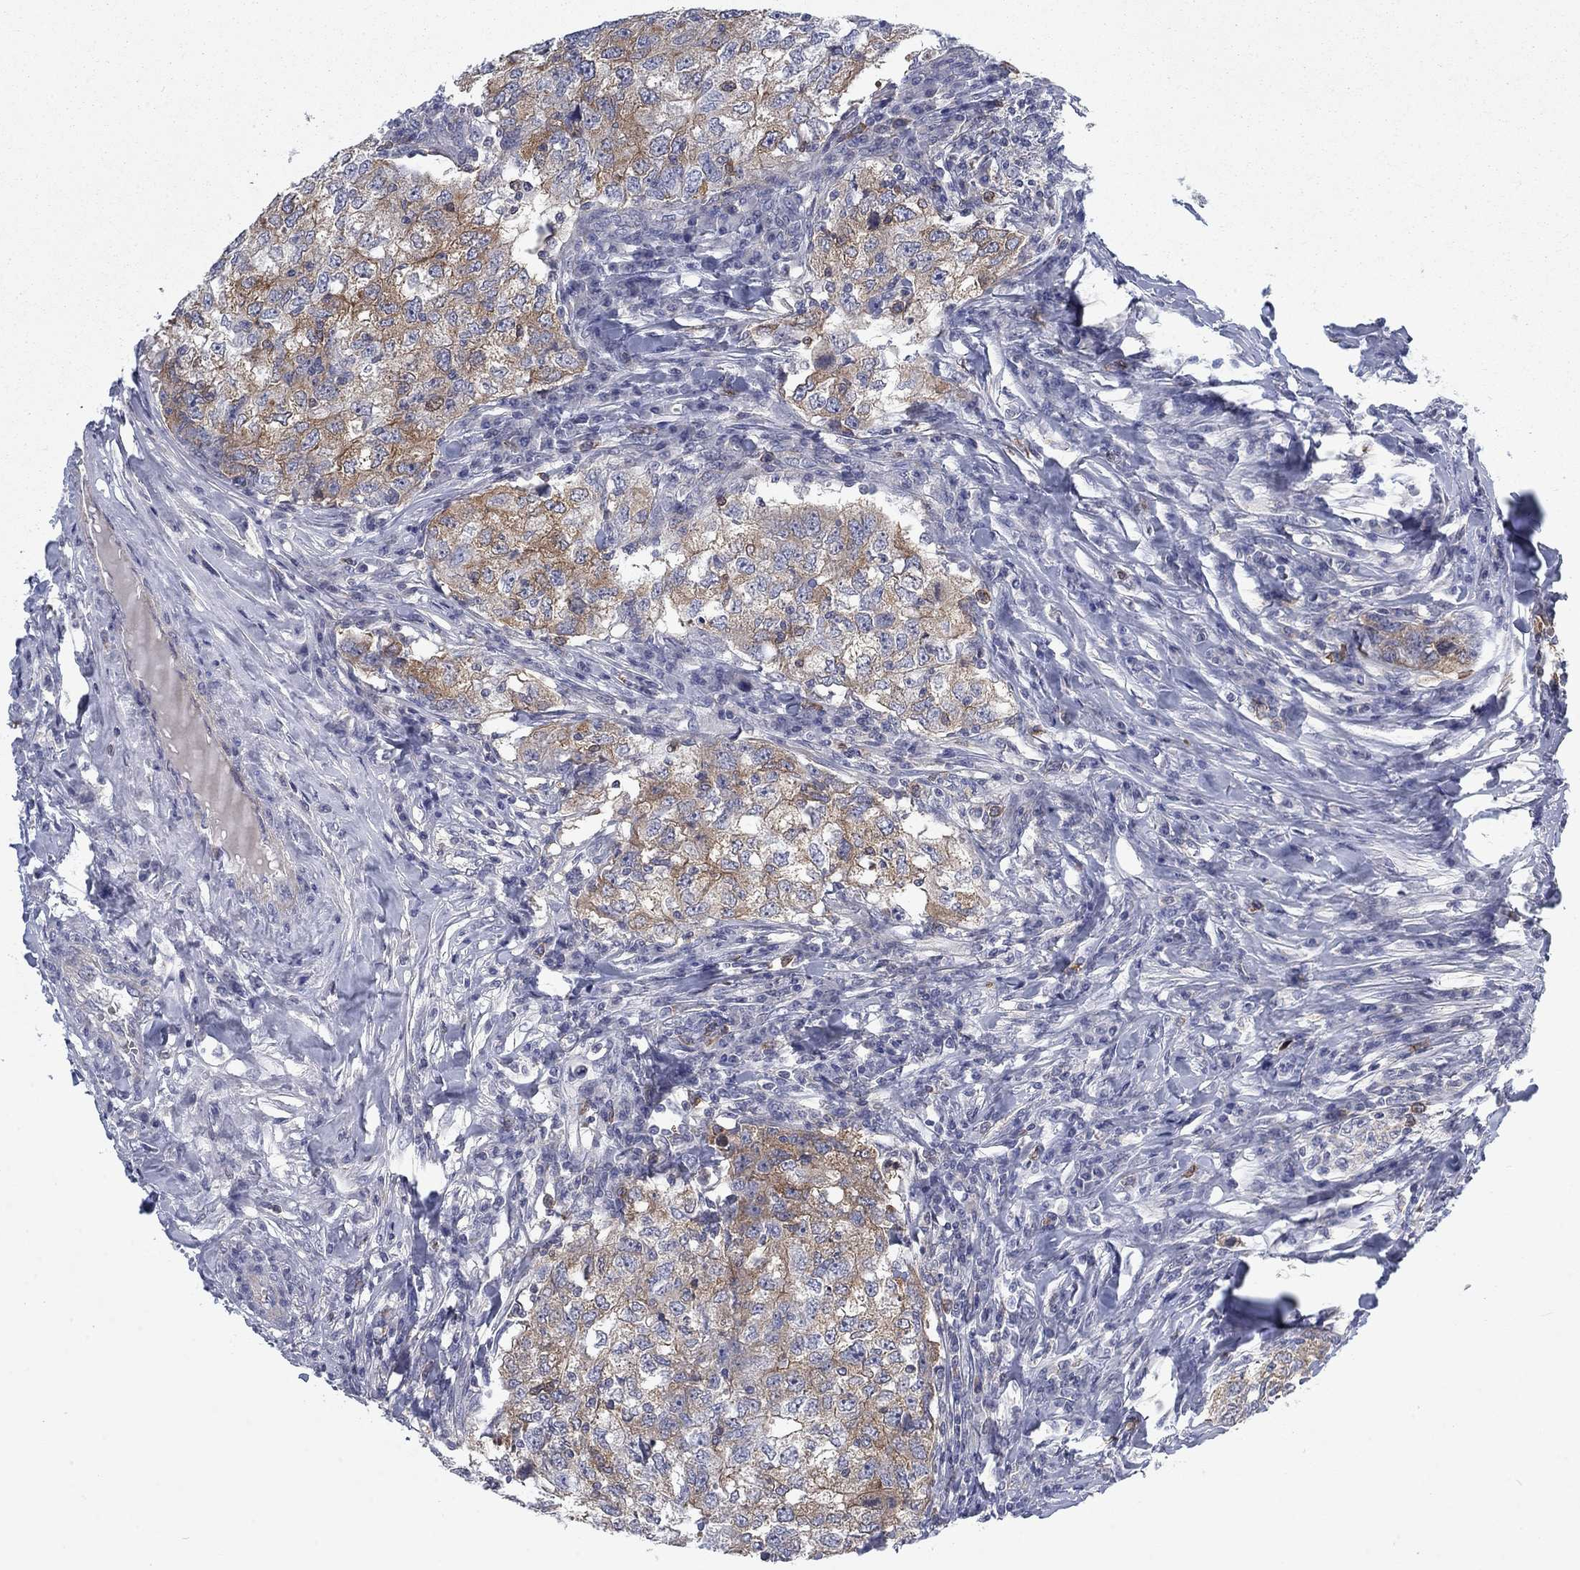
{"staining": {"intensity": "moderate", "quantity": ">75%", "location": "cytoplasmic/membranous"}, "tissue": "breast cancer", "cell_type": "Tumor cells", "image_type": "cancer", "snomed": [{"axis": "morphology", "description": "Duct carcinoma"}, {"axis": "topography", "description": "Breast"}], "caption": "Tumor cells display medium levels of moderate cytoplasmic/membranous positivity in approximately >75% of cells in human breast cancer.", "gene": "KIF15", "patient": {"sex": "female", "age": 30}}